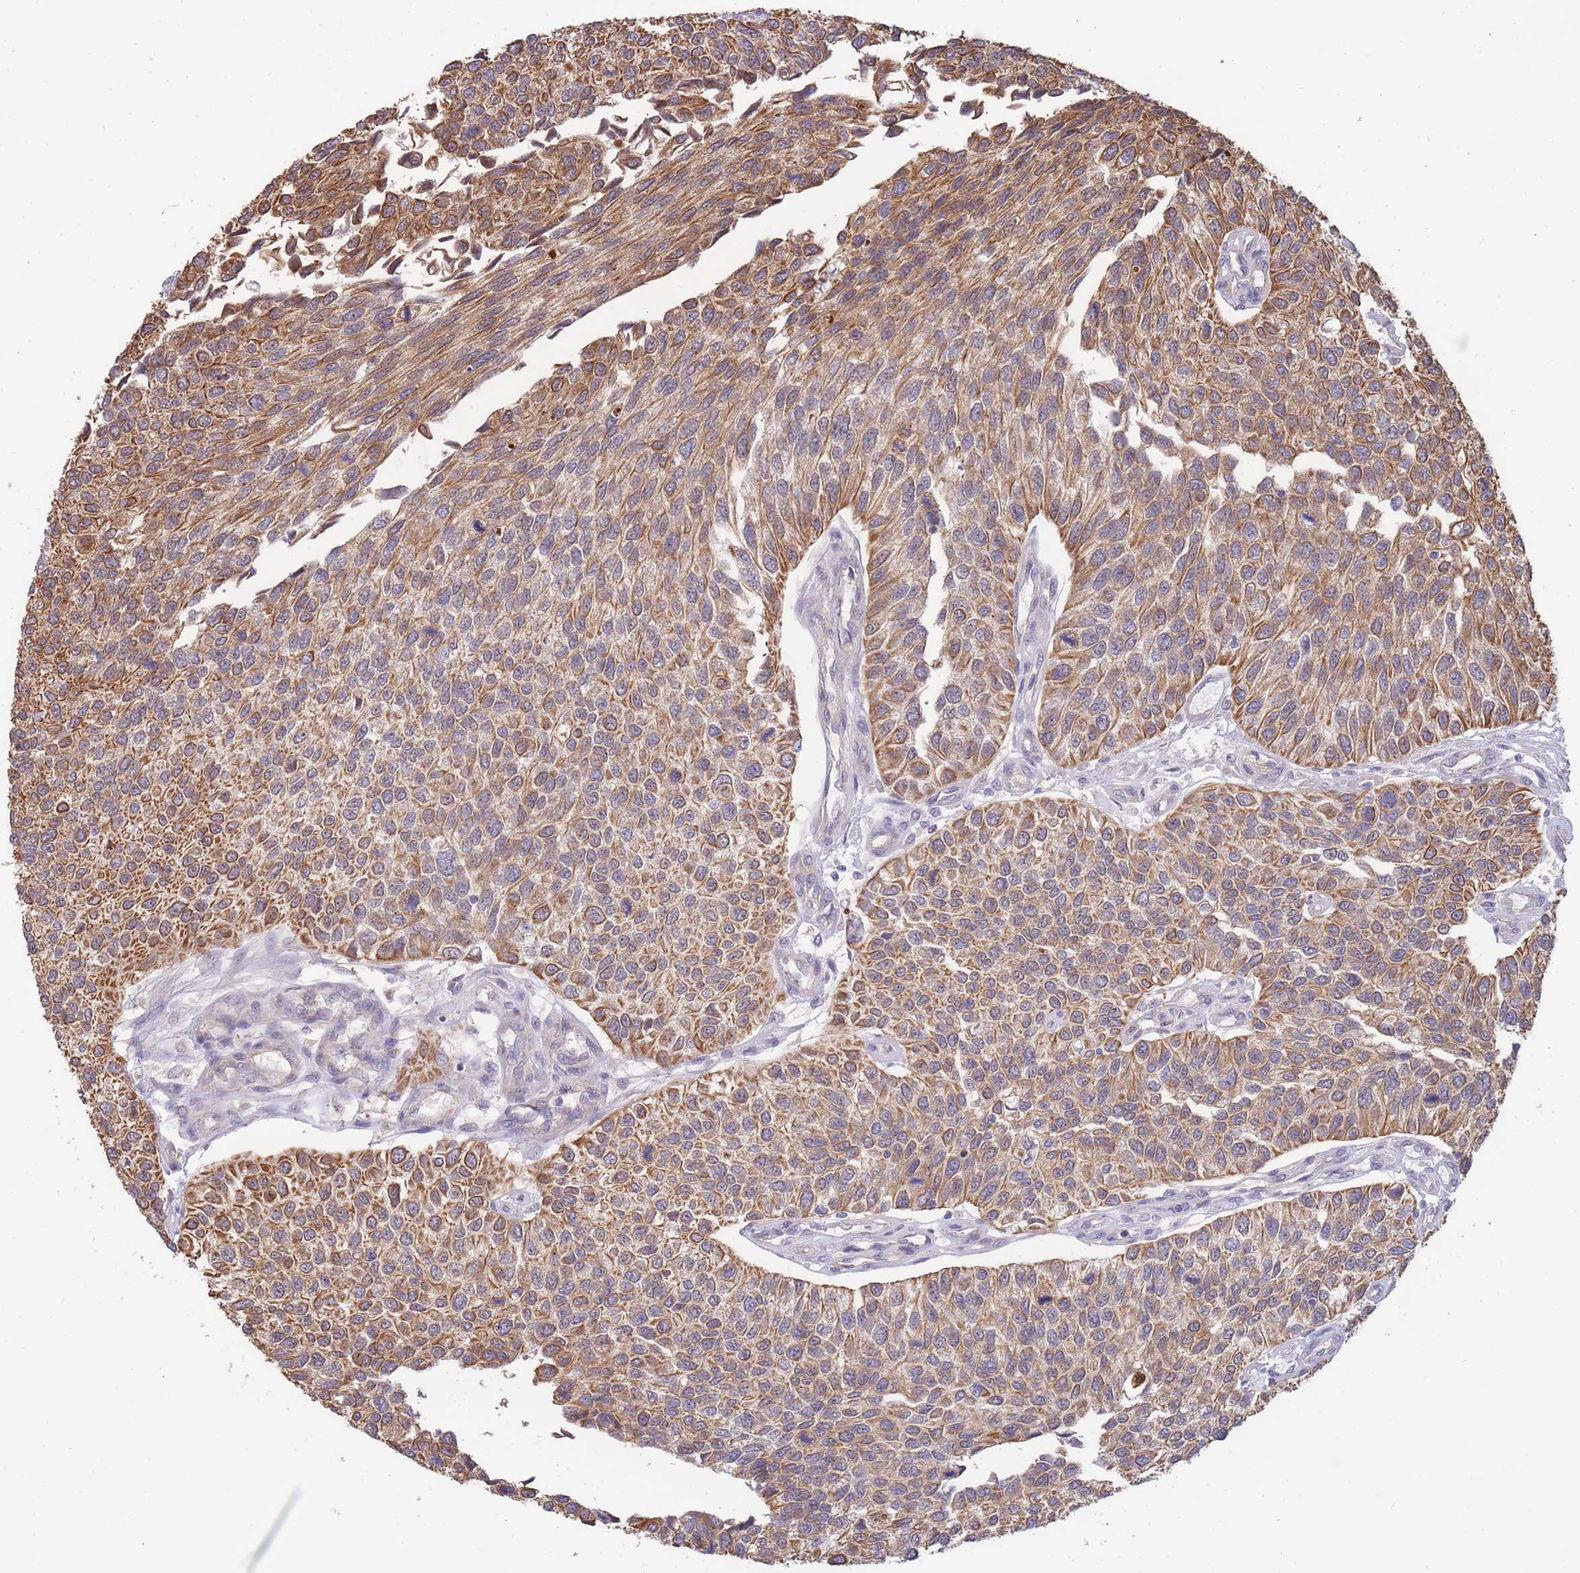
{"staining": {"intensity": "strong", "quantity": ">75%", "location": "cytoplasmic/membranous"}, "tissue": "urothelial cancer", "cell_type": "Tumor cells", "image_type": "cancer", "snomed": [{"axis": "morphology", "description": "Urothelial carcinoma, NOS"}, {"axis": "topography", "description": "Urinary bladder"}], "caption": "Tumor cells demonstrate strong cytoplasmic/membranous expression in approximately >75% of cells in transitional cell carcinoma.", "gene": "SMC6", "patient": {"sex": "male", "age": 55}}